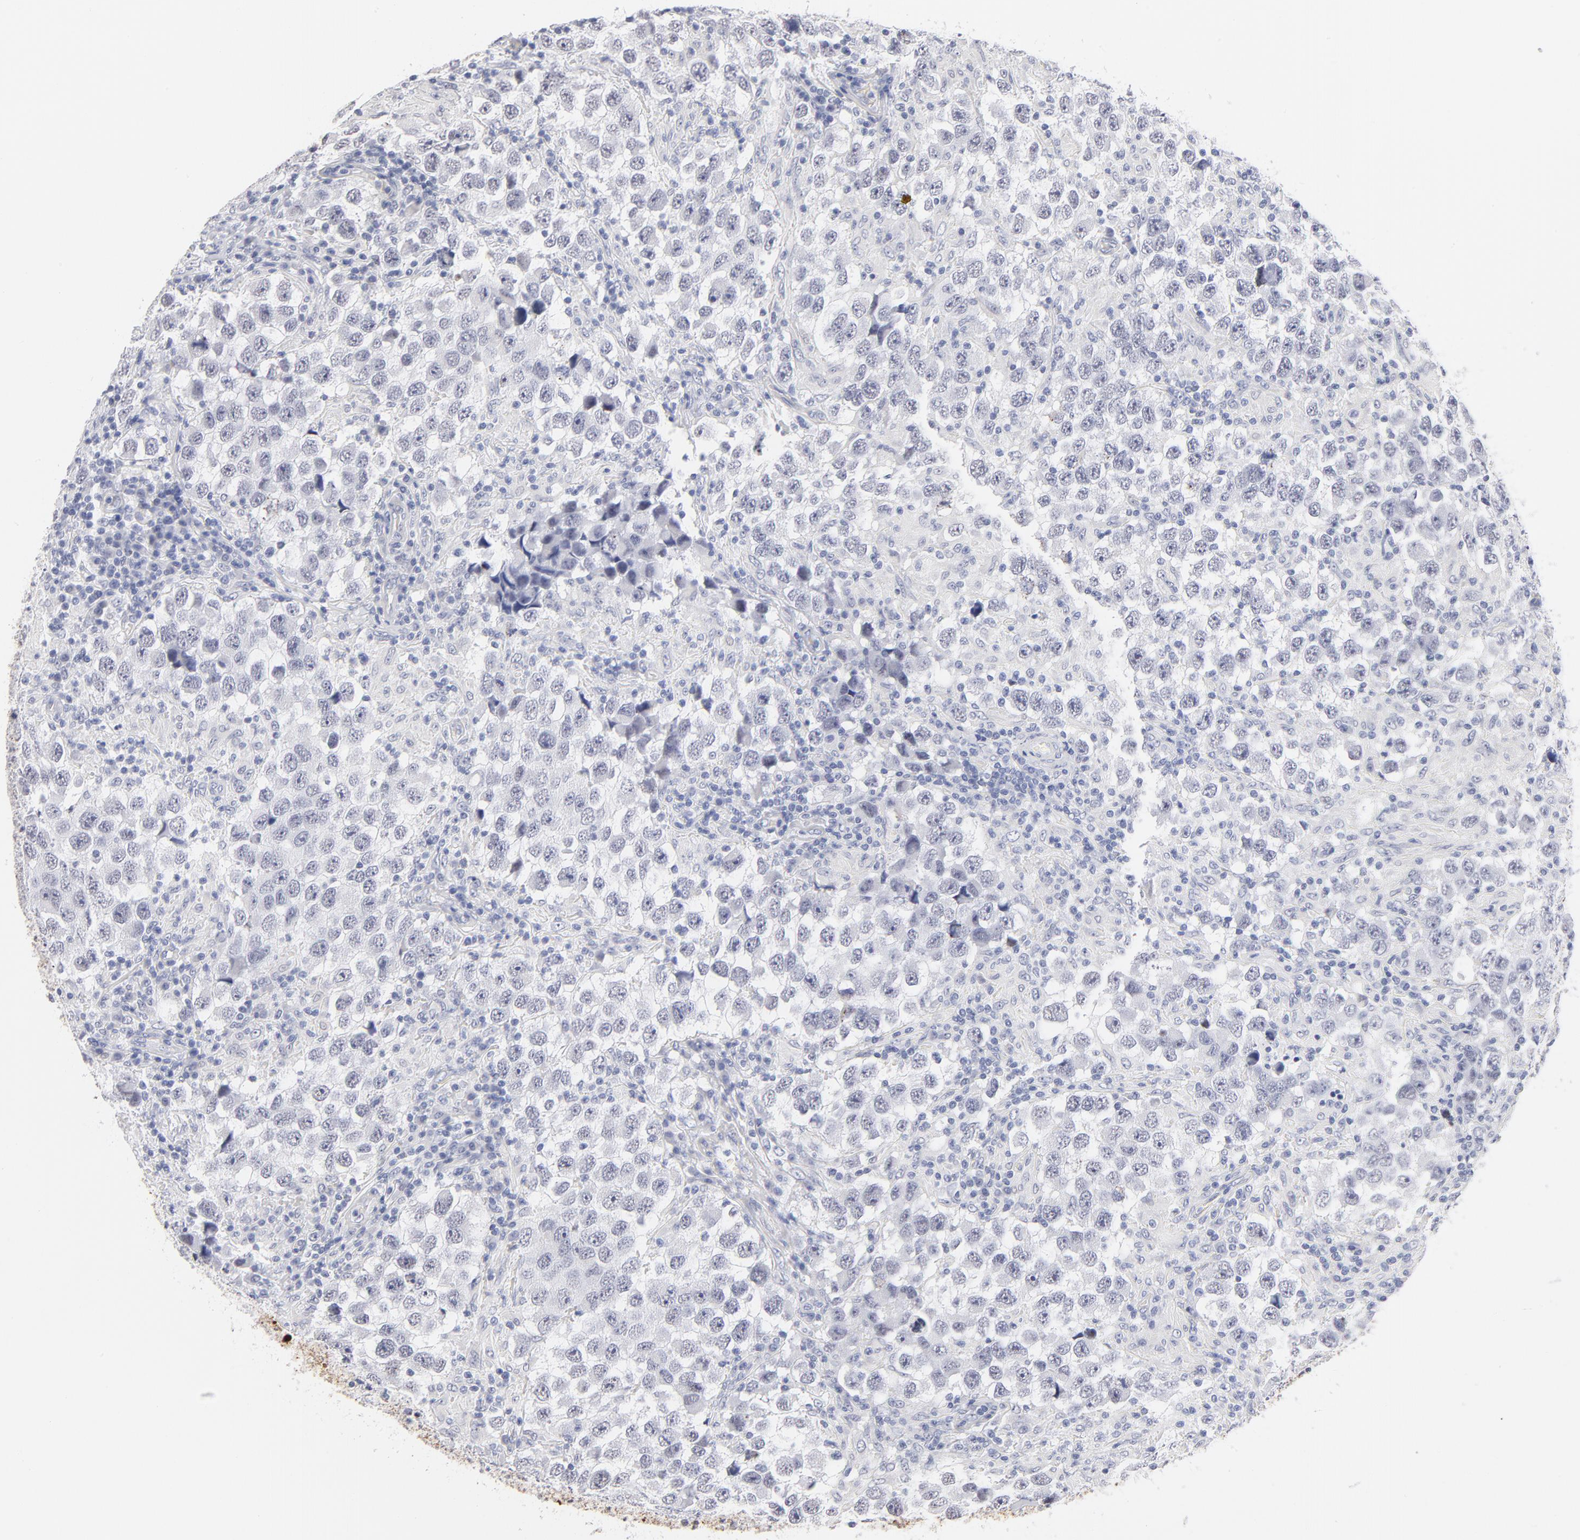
{"staining": {"intensity": "negative", "quantity": "none", "location": "none"}, "tissue": "testis cancer", "cell_type": "Tumor cells", "image_type": "cancer", "snomed": [{"axis": "morphology", "description": "Carcinoma, Embryonal, NOS"}, {"axis": "topography", "description": "Testis"}], "caption": "Immunohistochemistry (IHC) of testis cancer (embryonal carcinoma) reveals no expression in tumor cells.", "gene": "KHNYN", "patient": {"sex": "male", "age": 21}}